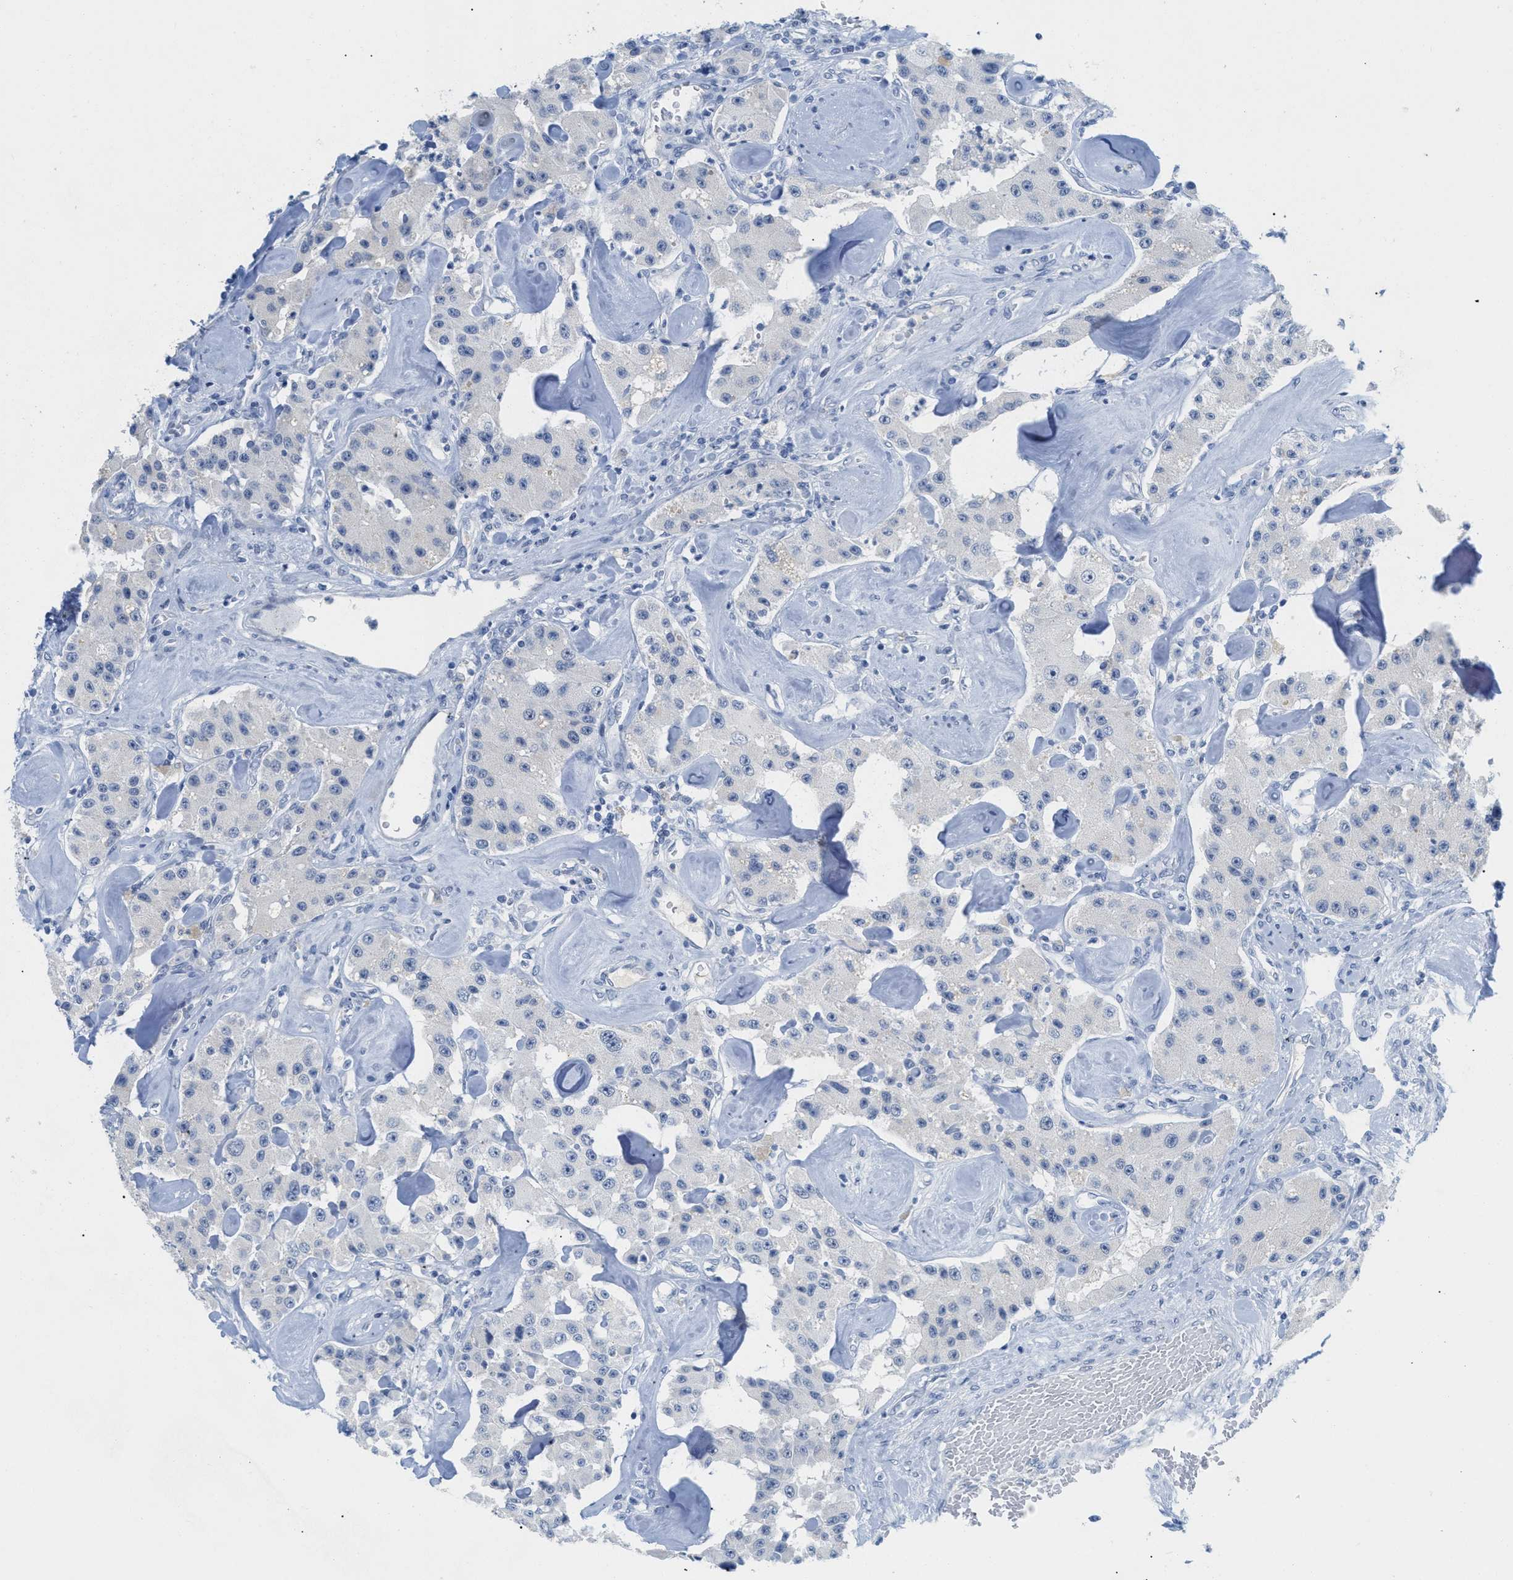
{"staining": {"intensity": "negative", "quantity": "none", "location": "none"}, "tissue": "carcinoid", "cell_type": "Tumor cells", "image_type": "cancer", "snomed": [{"axis": "morphology", "description": "Carcinoid, malignant, NOS"}, {"axis": "topography", "description": "Pancreas"}], "caption": "Immunohistochemistry (IHC) image of carcinoid stained for a protein (brown), which reveals no positivity in tumor cells.", "gene": "HSF2", "patient": {"sex": "male", "age": 41}}